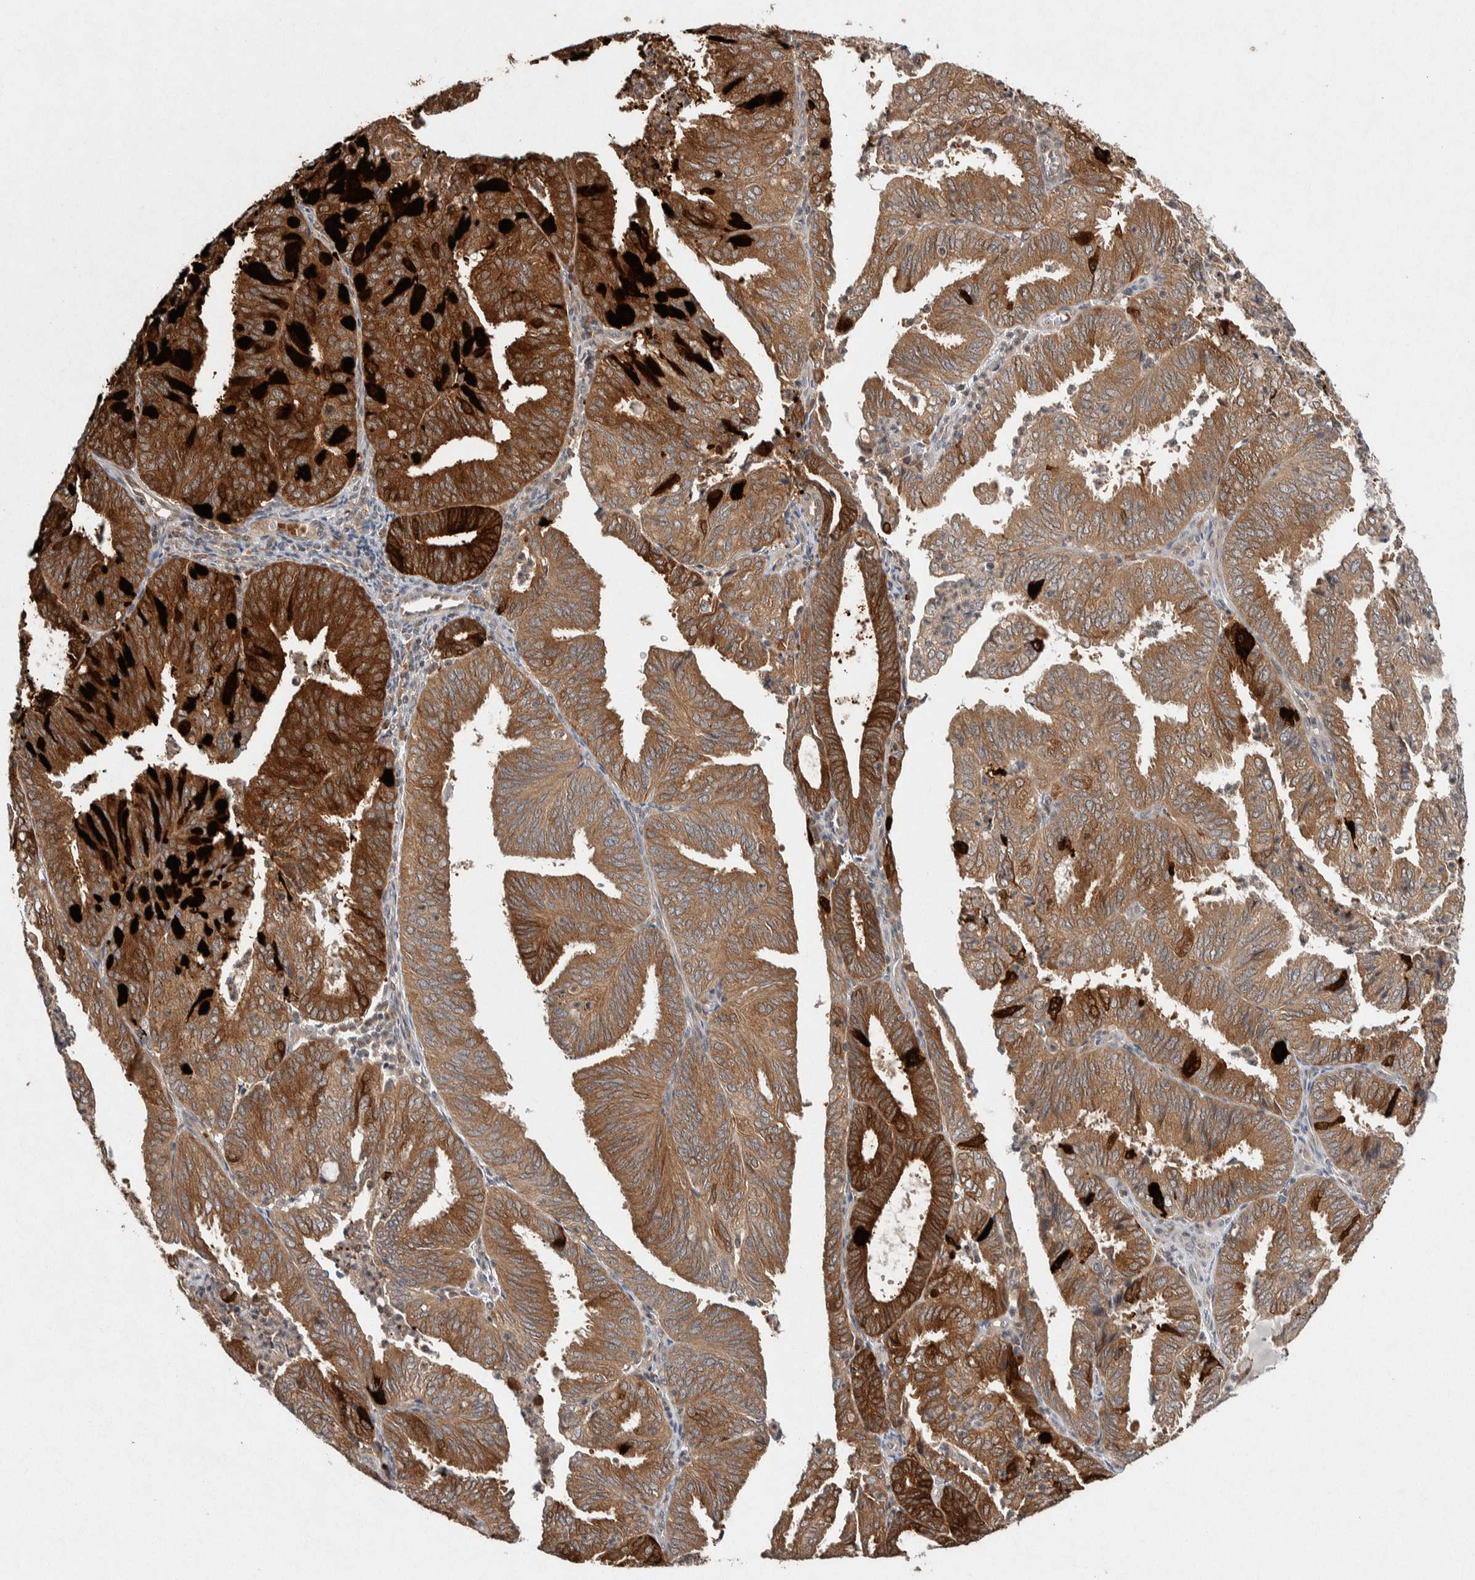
{"staining": {"intensity": "strong", "quantity": ">75%", "location": "cytoplasmic/membranous"}, "tissue": "endometrial cancer", "cell_type": "Tumor cells", "image_type": "cancer", "snomed": [{"axis": "morphology", "description": "Adenocarcinoma, NOS"}, {"axis": "topography", "description": "Uterus"}], "caption": "An image of endometrial cancer stained for a protein reveals strong cytoplasmic/membranous brown staining in tumor cells.", "gene": "KCNK1", "patient": {"sex": "female", "age": 60}}